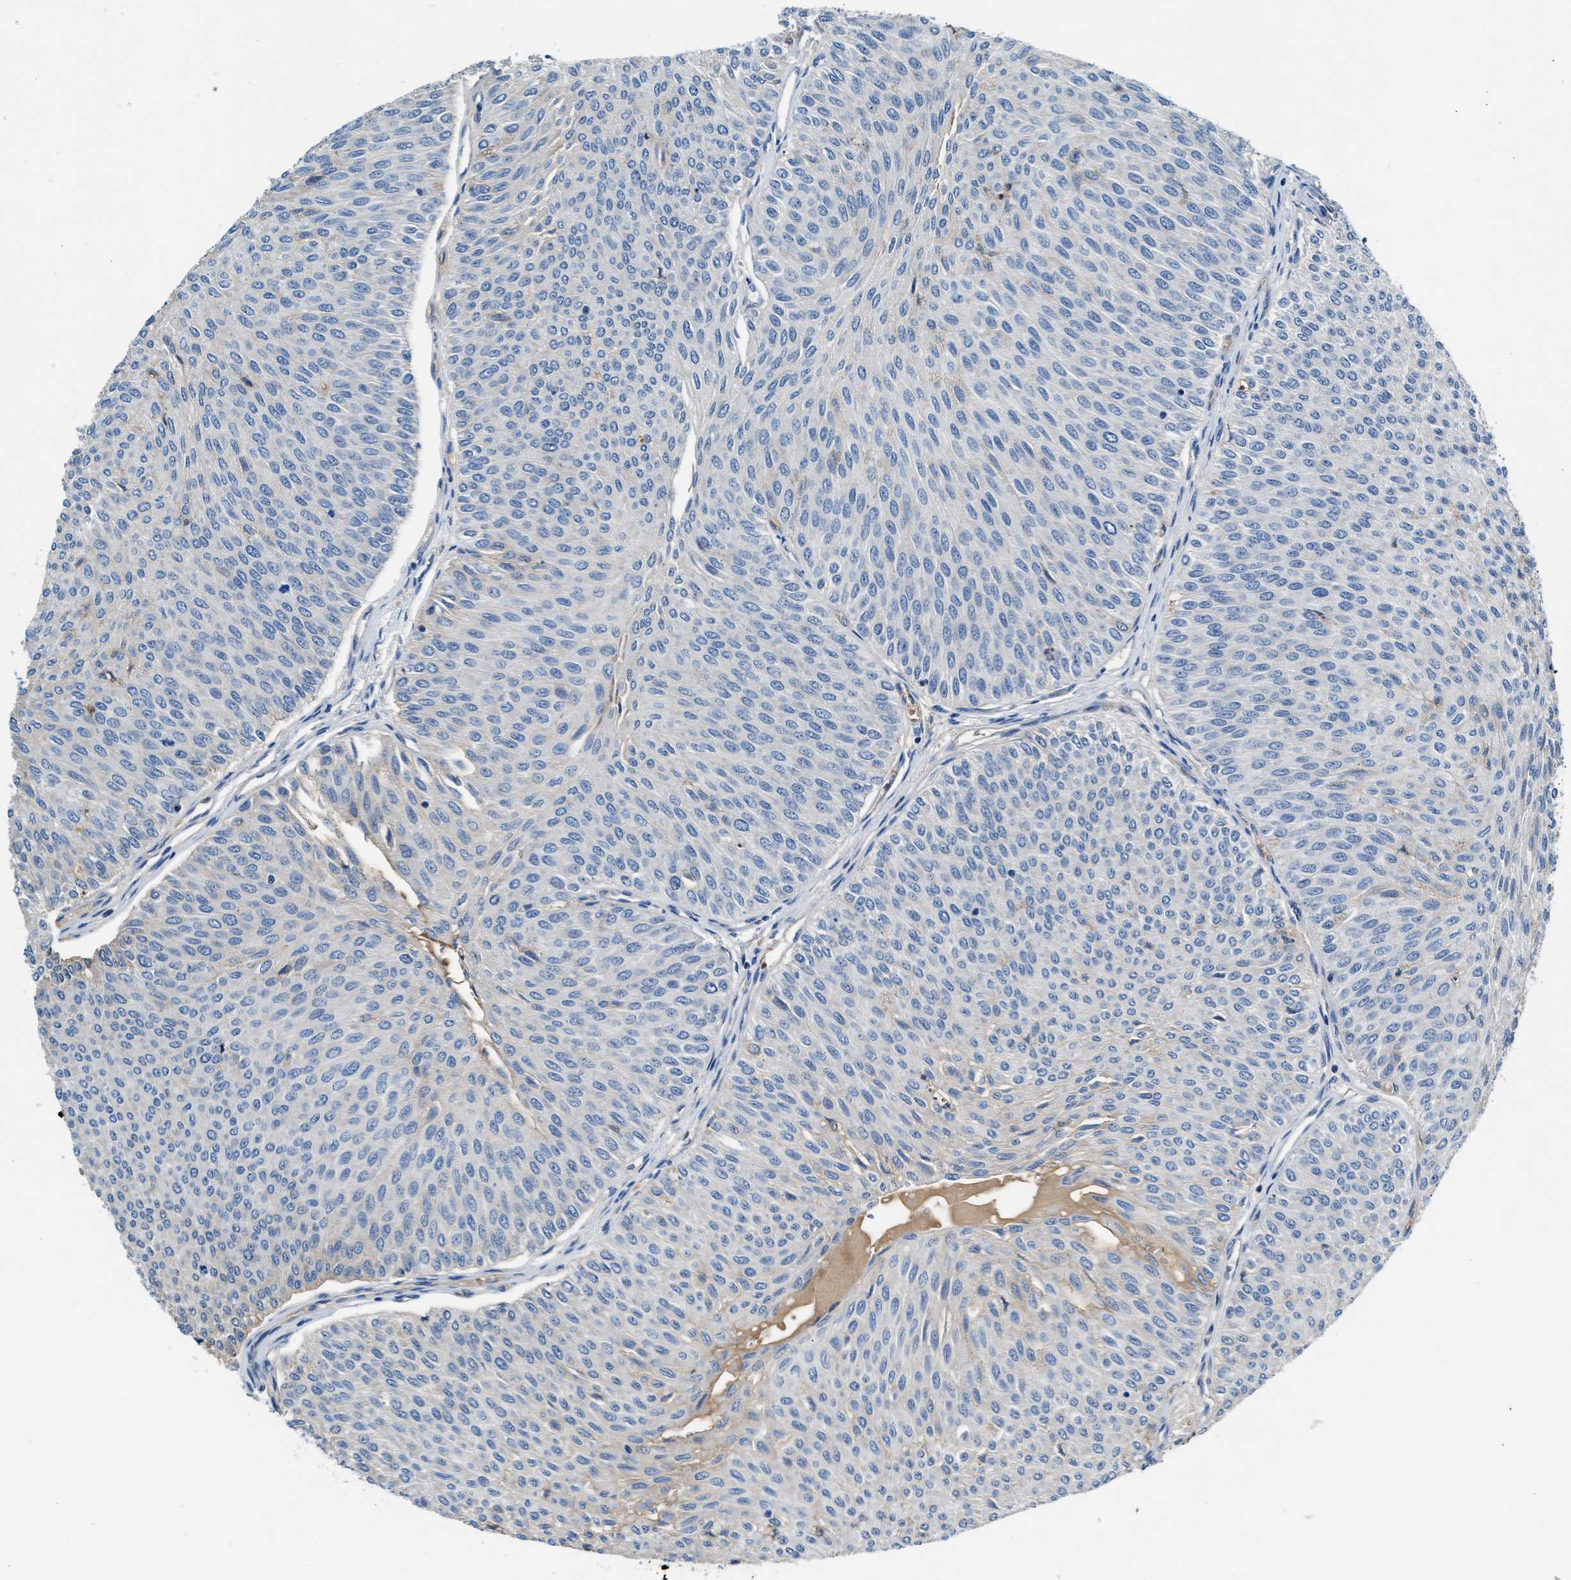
{"staining": {"intensity": "negative", "quantity": "none", "location": "none"}, "tissue": "urothelial cancer", "cell_type": "Tumor cells", "image_type": "cancer", "snomed": [{"axis": "morphology", "description": "Urothelial carcinoma, Low grade"}, {"axis": "topography", "description": "Urinary bladder"}], "caption": "A high-resolution micrograph shows immunohistochemistry (IHC) staining of low-grade urothelial carcinoma, which reveals no significant expression in tumor cells.", "gene": "RWDD2B", "patient": {"sex": "male", "age": 78}}